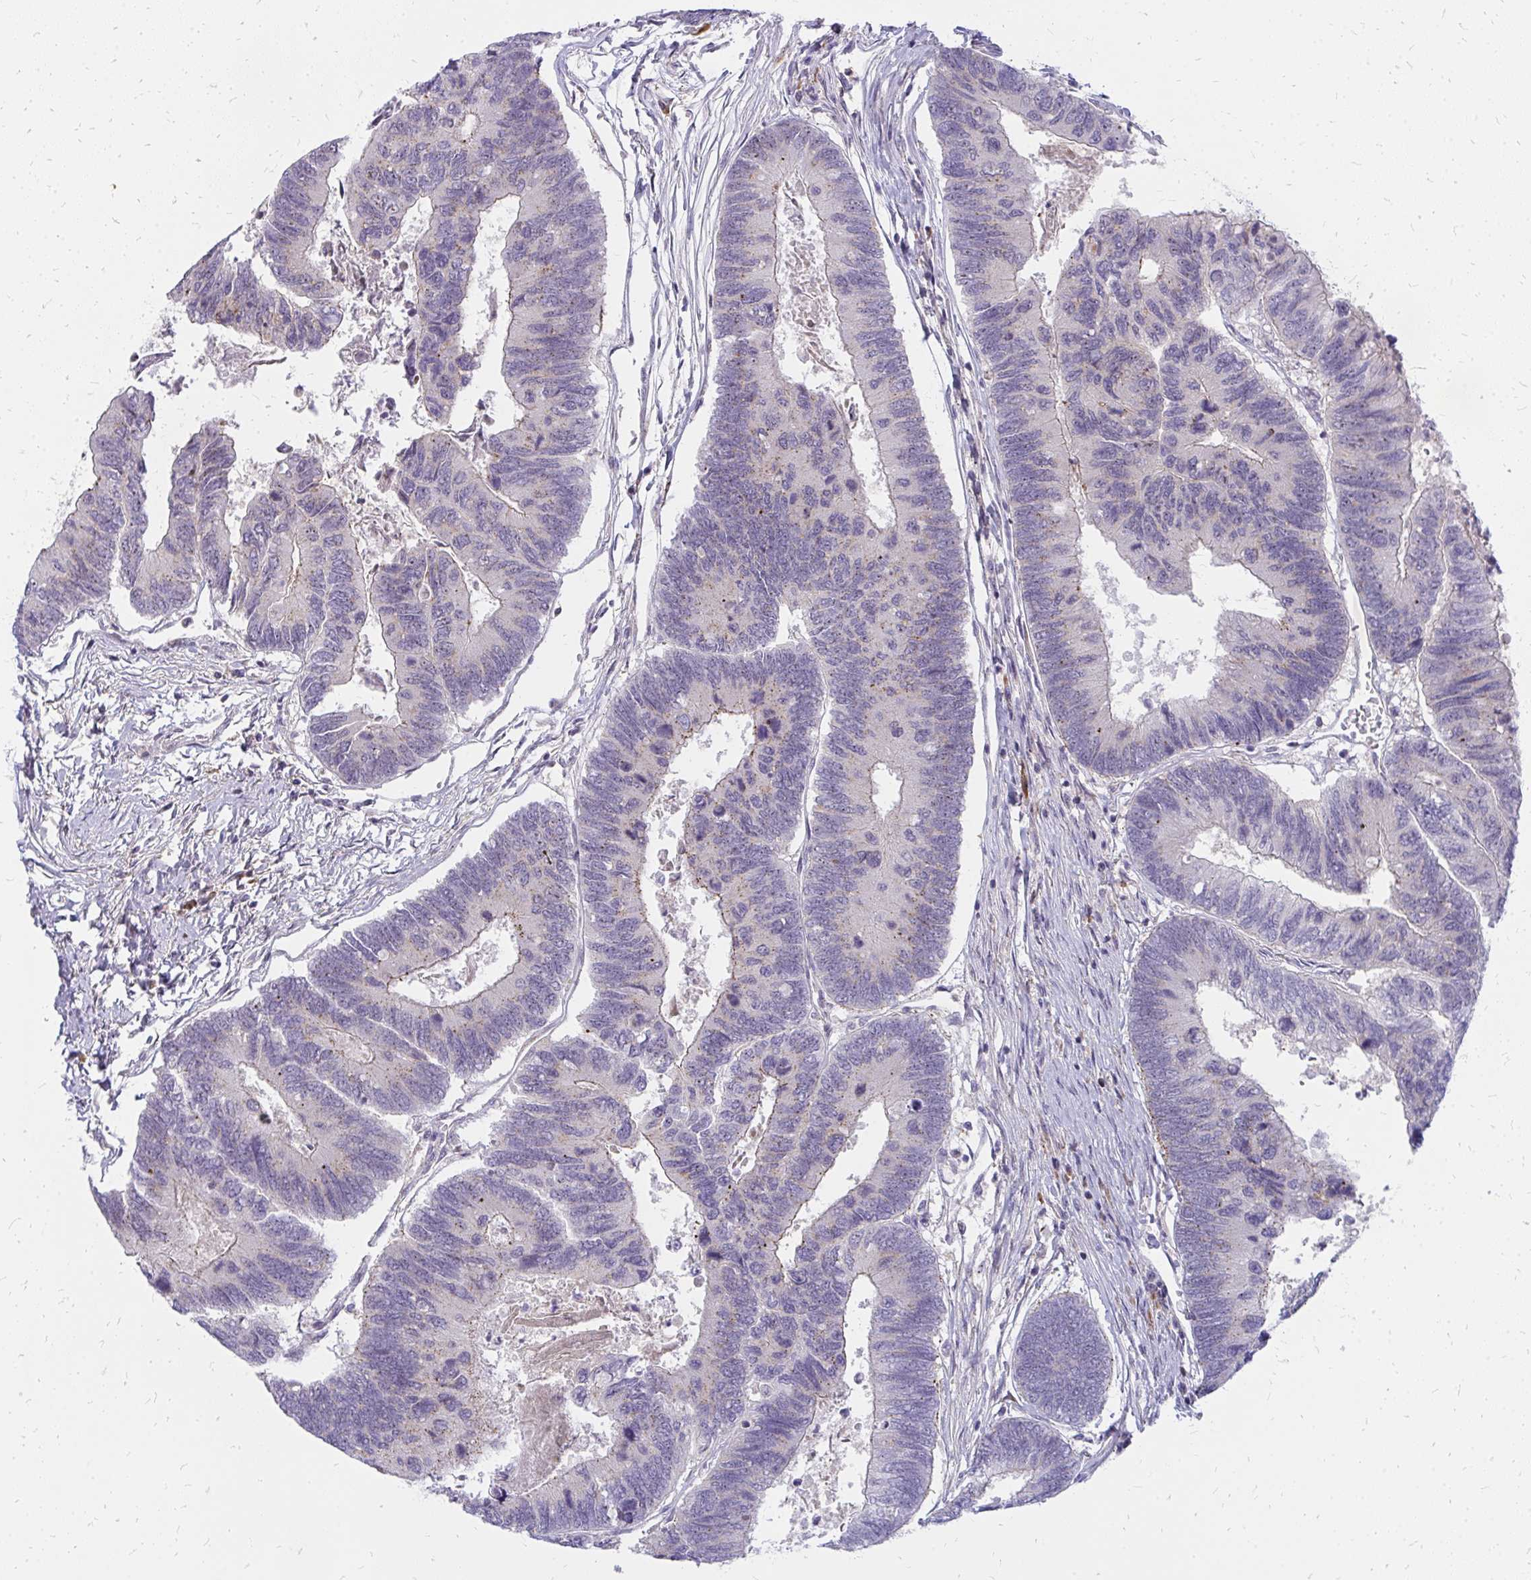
{"staining": {"intensity": "weak", "quantity": "<25%", "location": "cytoplasmic/membranous"}, "tissue": "colorectal cancer", "cell_type": "Tumor cells", "image_type": "cancer", "snomed": [{"axis": "morphology", "description": "Adenocarcinoma, NOS"}, {"axis": "topography", "description": "Colon"}], "caption": "Histopathology image shows no significant protein staining in tumor cells of adenocarcinoma (colorectal).", "gene": "FAM9A", "patient": {"sex": "female", "age": 67}}